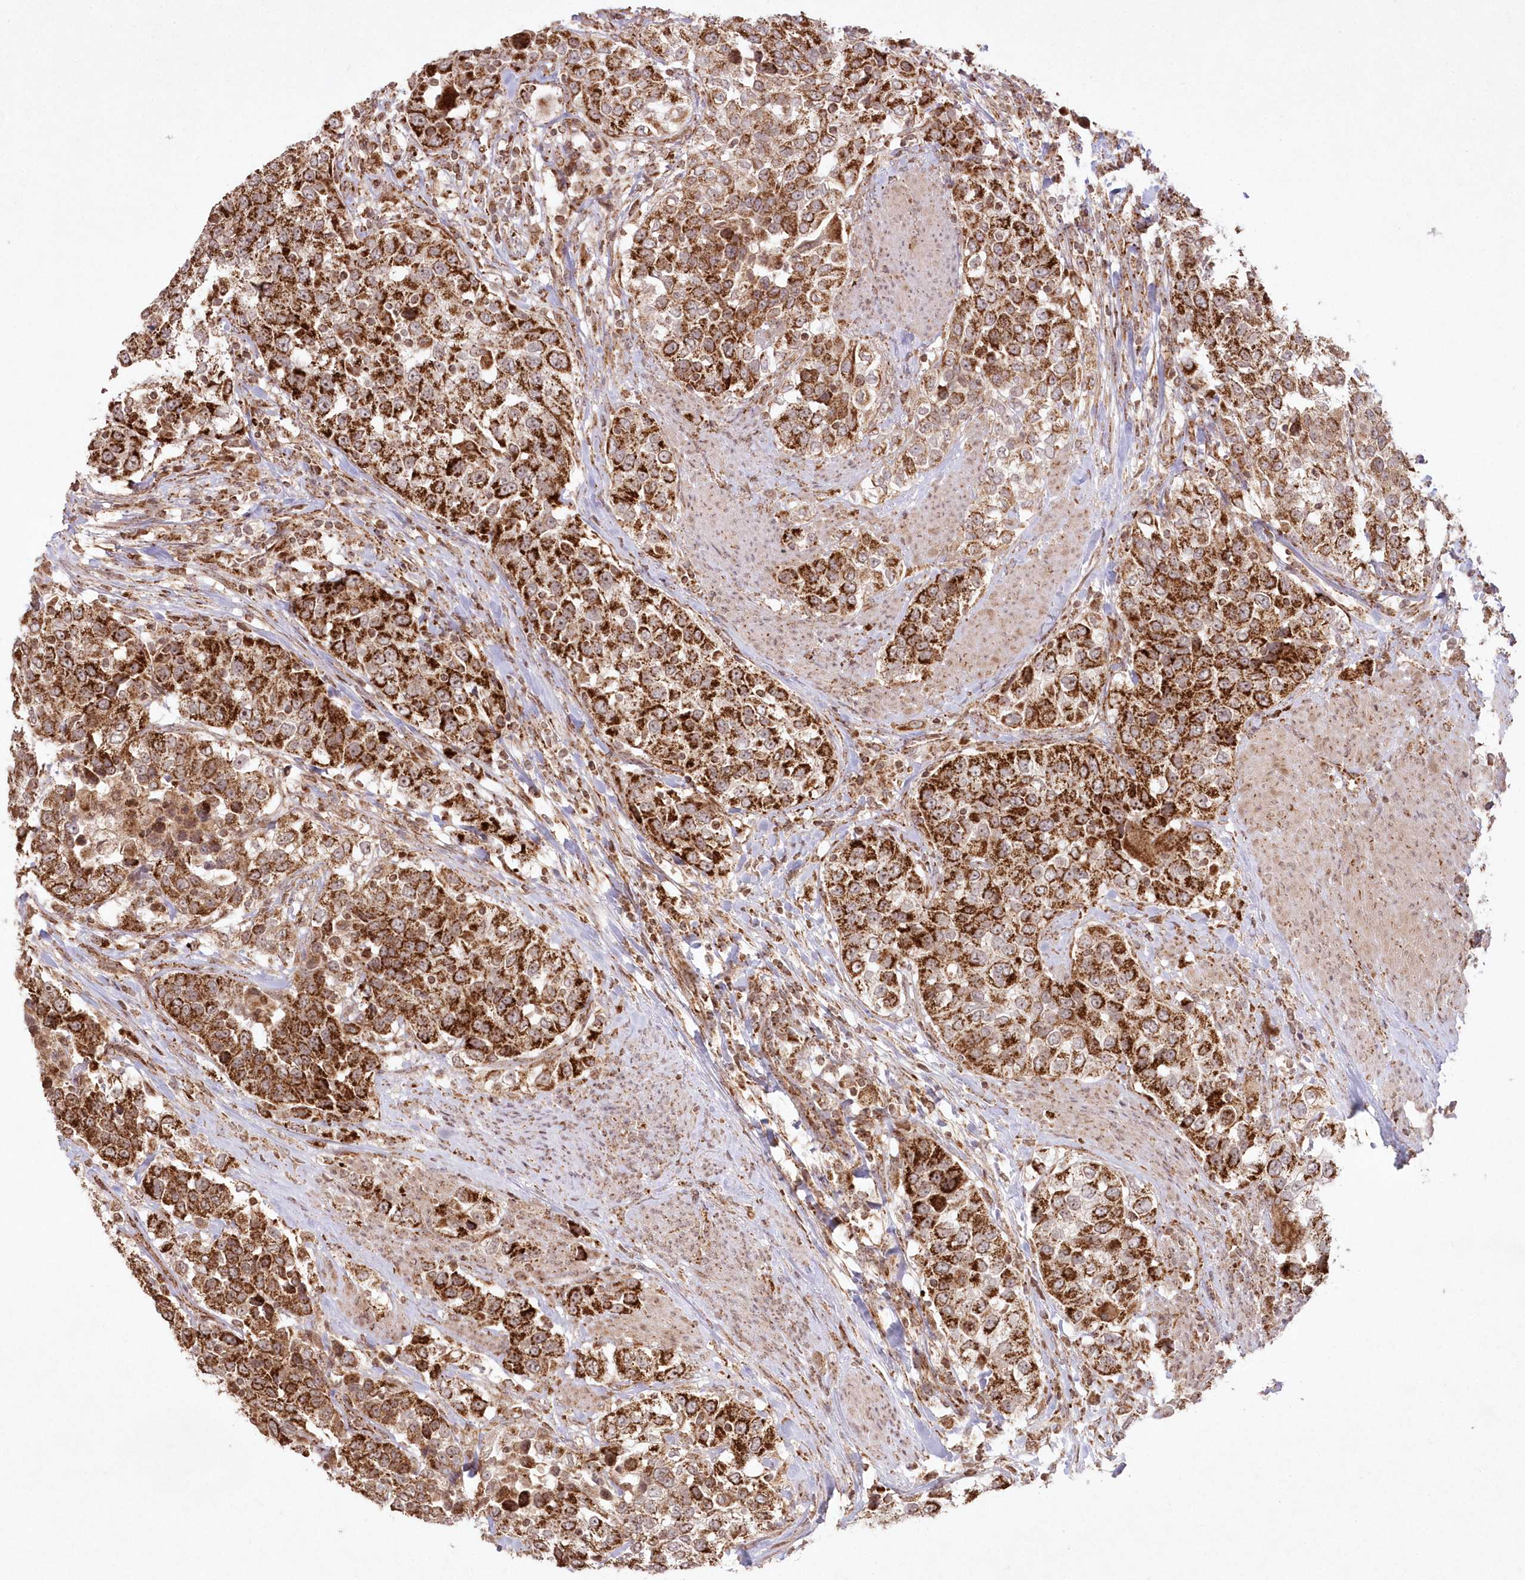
{"staining": {"intensity": "strong", "quantity": ">75%", "location": "cytoplasmic/membranous"}, "tissue": "urothelial cancer", "cell_type": "Tumor cells", "image_type": "cancer", "snomed": [{"axis": "morphology", "description": "Urothelial carcinoma, High grade"}, {"axis": "topography", "description": "Urinary bladder"}], "caption": "Urothelial cancer tissue shows strong cytoplasmic/membranous positivity in approximately >75% of tumor cells", "gene": "LRPPRC", "patient": {"sex": "female", "age": 80}}